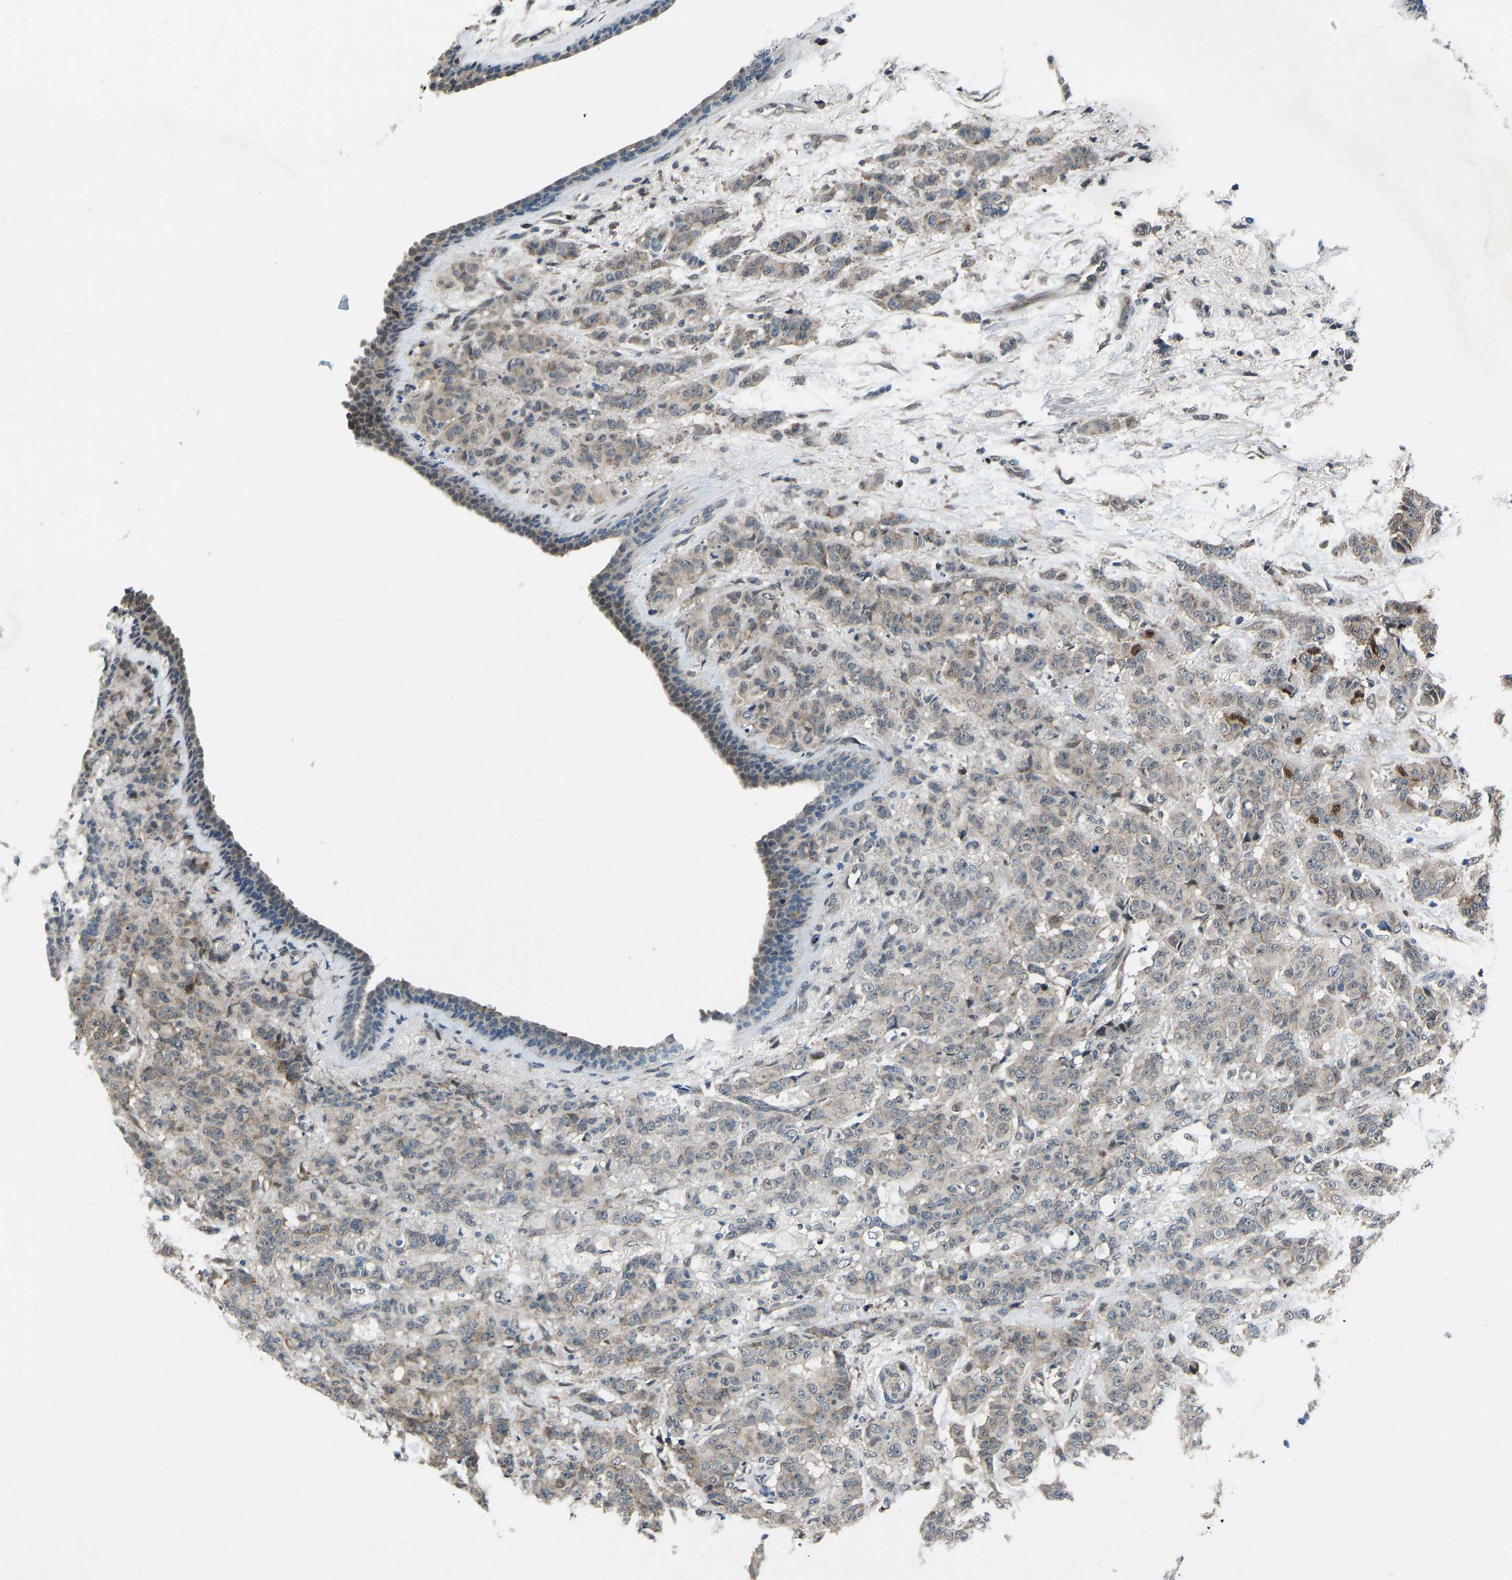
{"staining": {"intensity": "weak", "quantity": ">75%", "location": "cytoplasmic/membranous"}, "tissue": "breast cancer", "cell_type": "Tumor cells", "image_type": "cancer", "snomed": [{"axis": "morphology", "description": "Normal tissue, NOS"}, {"axis": "morphology", "description": "Duct carcinoma"}, {"axis": "topography", "description": "Breast"}], "caption": "This is an image of immunohistochemistry staining of breast invasive ductal carcinoma, which shows weak expression in the cytoplasmic/membranous of tumor cells.", "gene": "RLIM", "patient": {"sex": "female", "age": 40}}